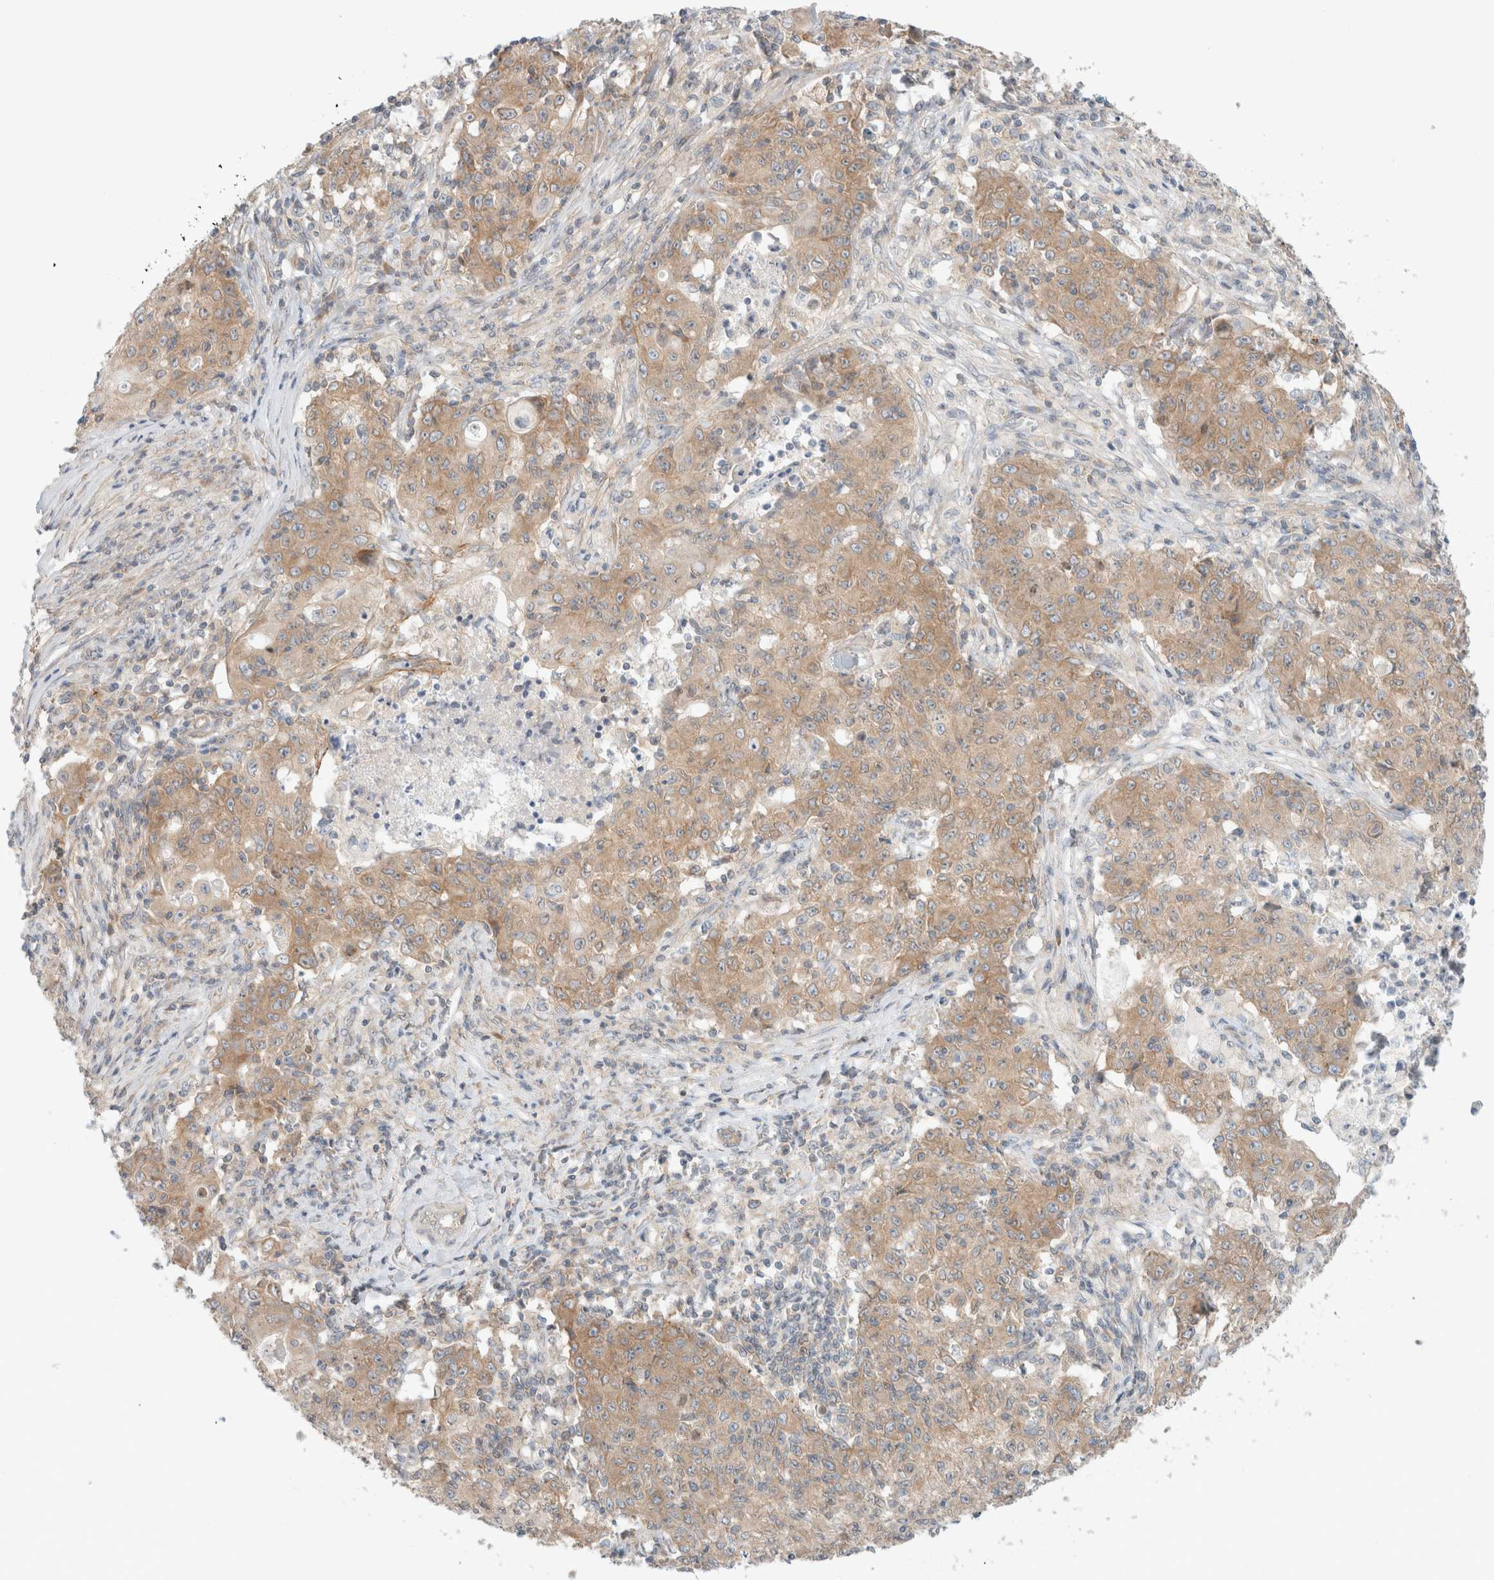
{"staining": {"intensity": "weak", "quantity": ">75%", "location": "cytoplasmic/membranous"}, "tissue": "ovarian cancer", "cell_type": "Tumor cells", "image_type": "cancer", "snomed": [{"axis": "morphology", "description": "Carcinoma, endometroid"}, {"axis": "topography", "description": "Ovary"}], "caption": "Weak cytoplasmic/membranous expression is identified in about >75% of tumor cells in endometroid carcinoma (ovarian). (IHC, brightfield microscopy, high magnification).", "gene": "MARK3", "patient": {"sex": "female", "age": 42}}